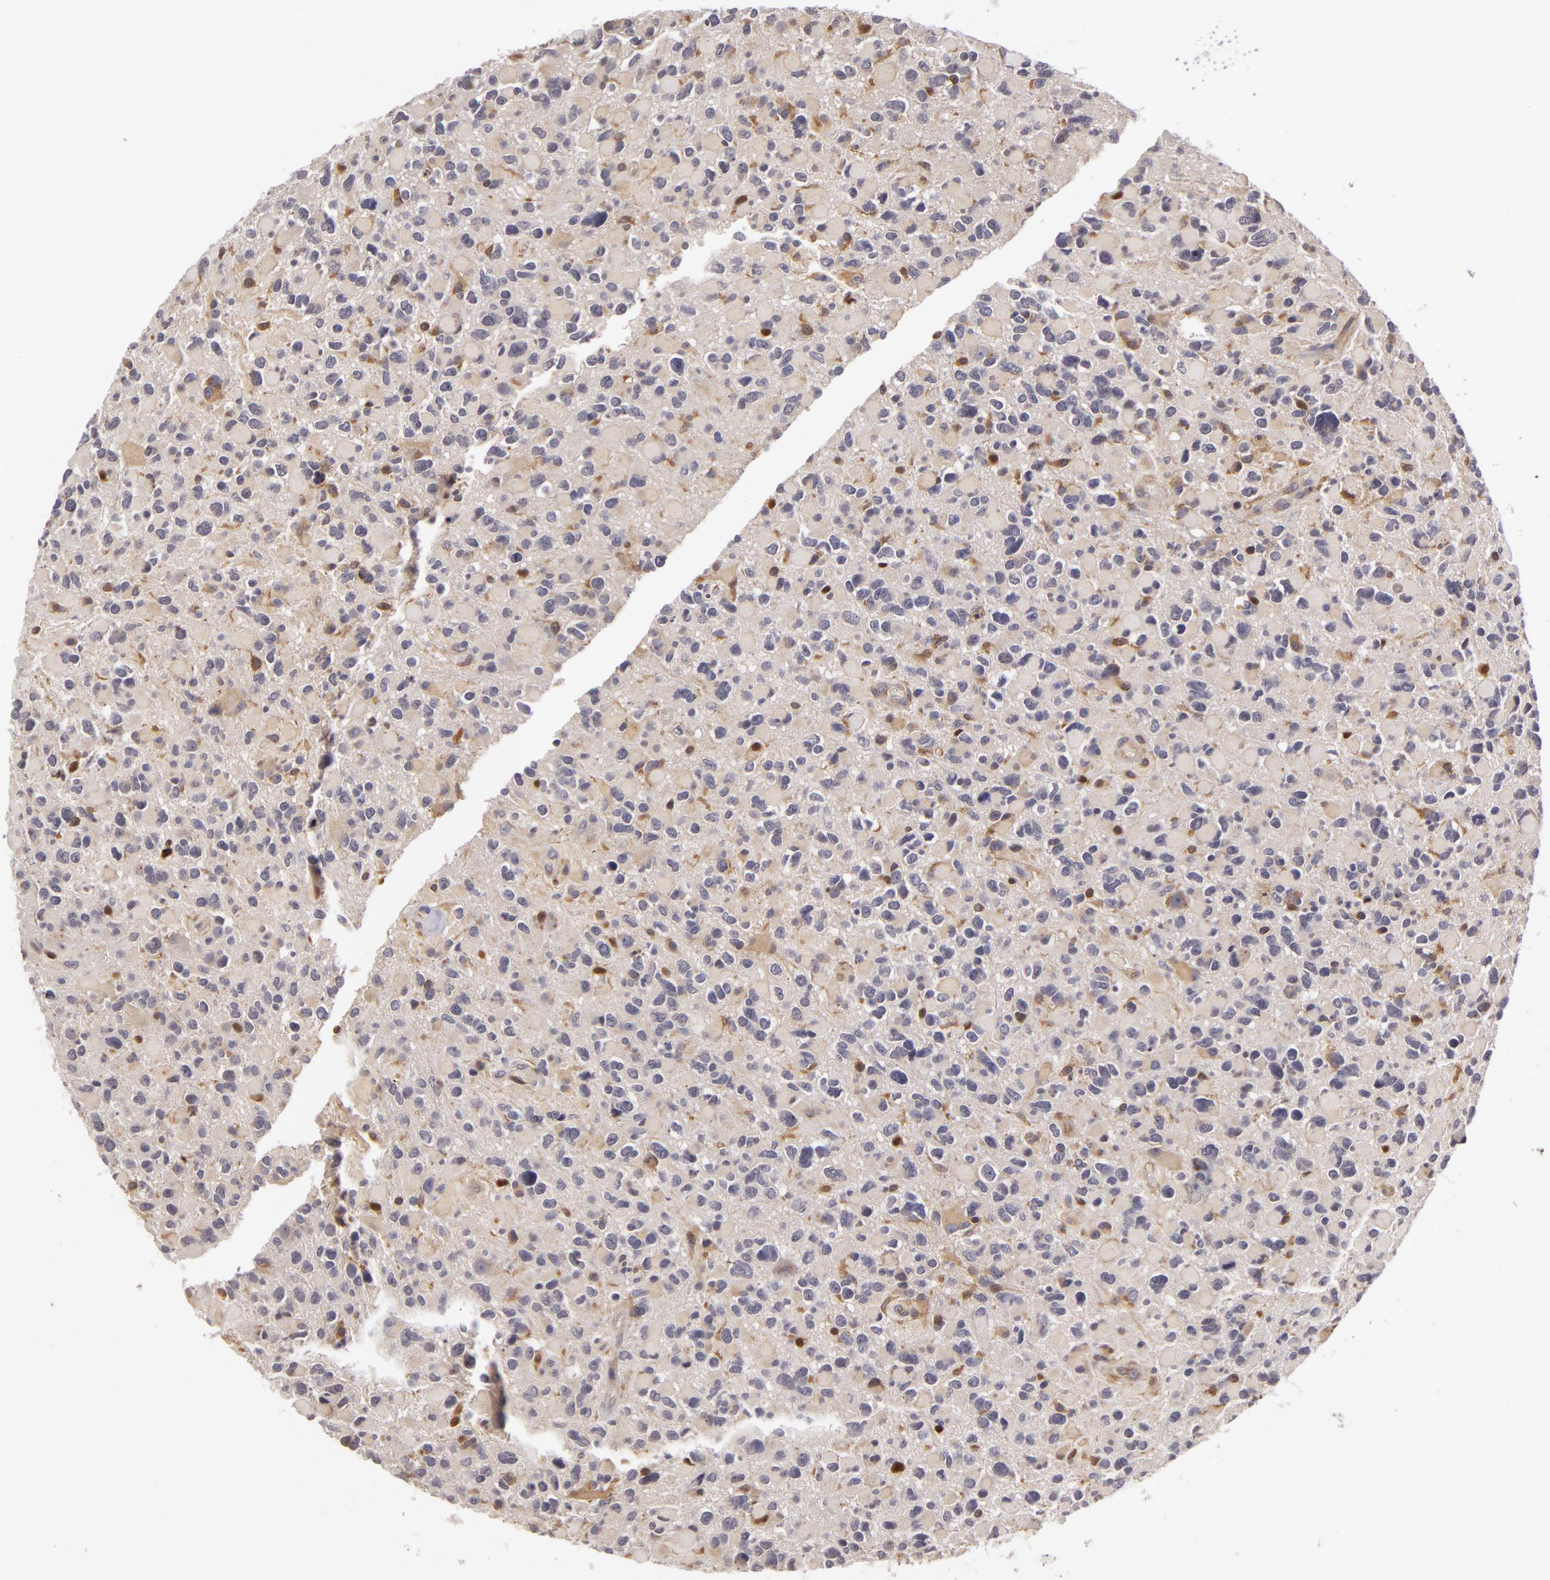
{"staining": {"intensity": "moderate", "quantity": "<25%", "location": "nuclear"}, "tissue": "glioma", "cell_type": "Tumor cells", "image_type": "cancer", "snomed": [{"axis": "morphology", "description": "Glioma, malignant, High grade"}, {"axis": "topography", "description": "Brain"}], "caption": "A histopathology image showing moderate nuclear positivity in about <25% of tumor cells in malignant glioma (high-grade), as visualized by brown immunohistochemical staining.", "gene": "ZNF229", "patient": {"sex": "female", "age": 37}}